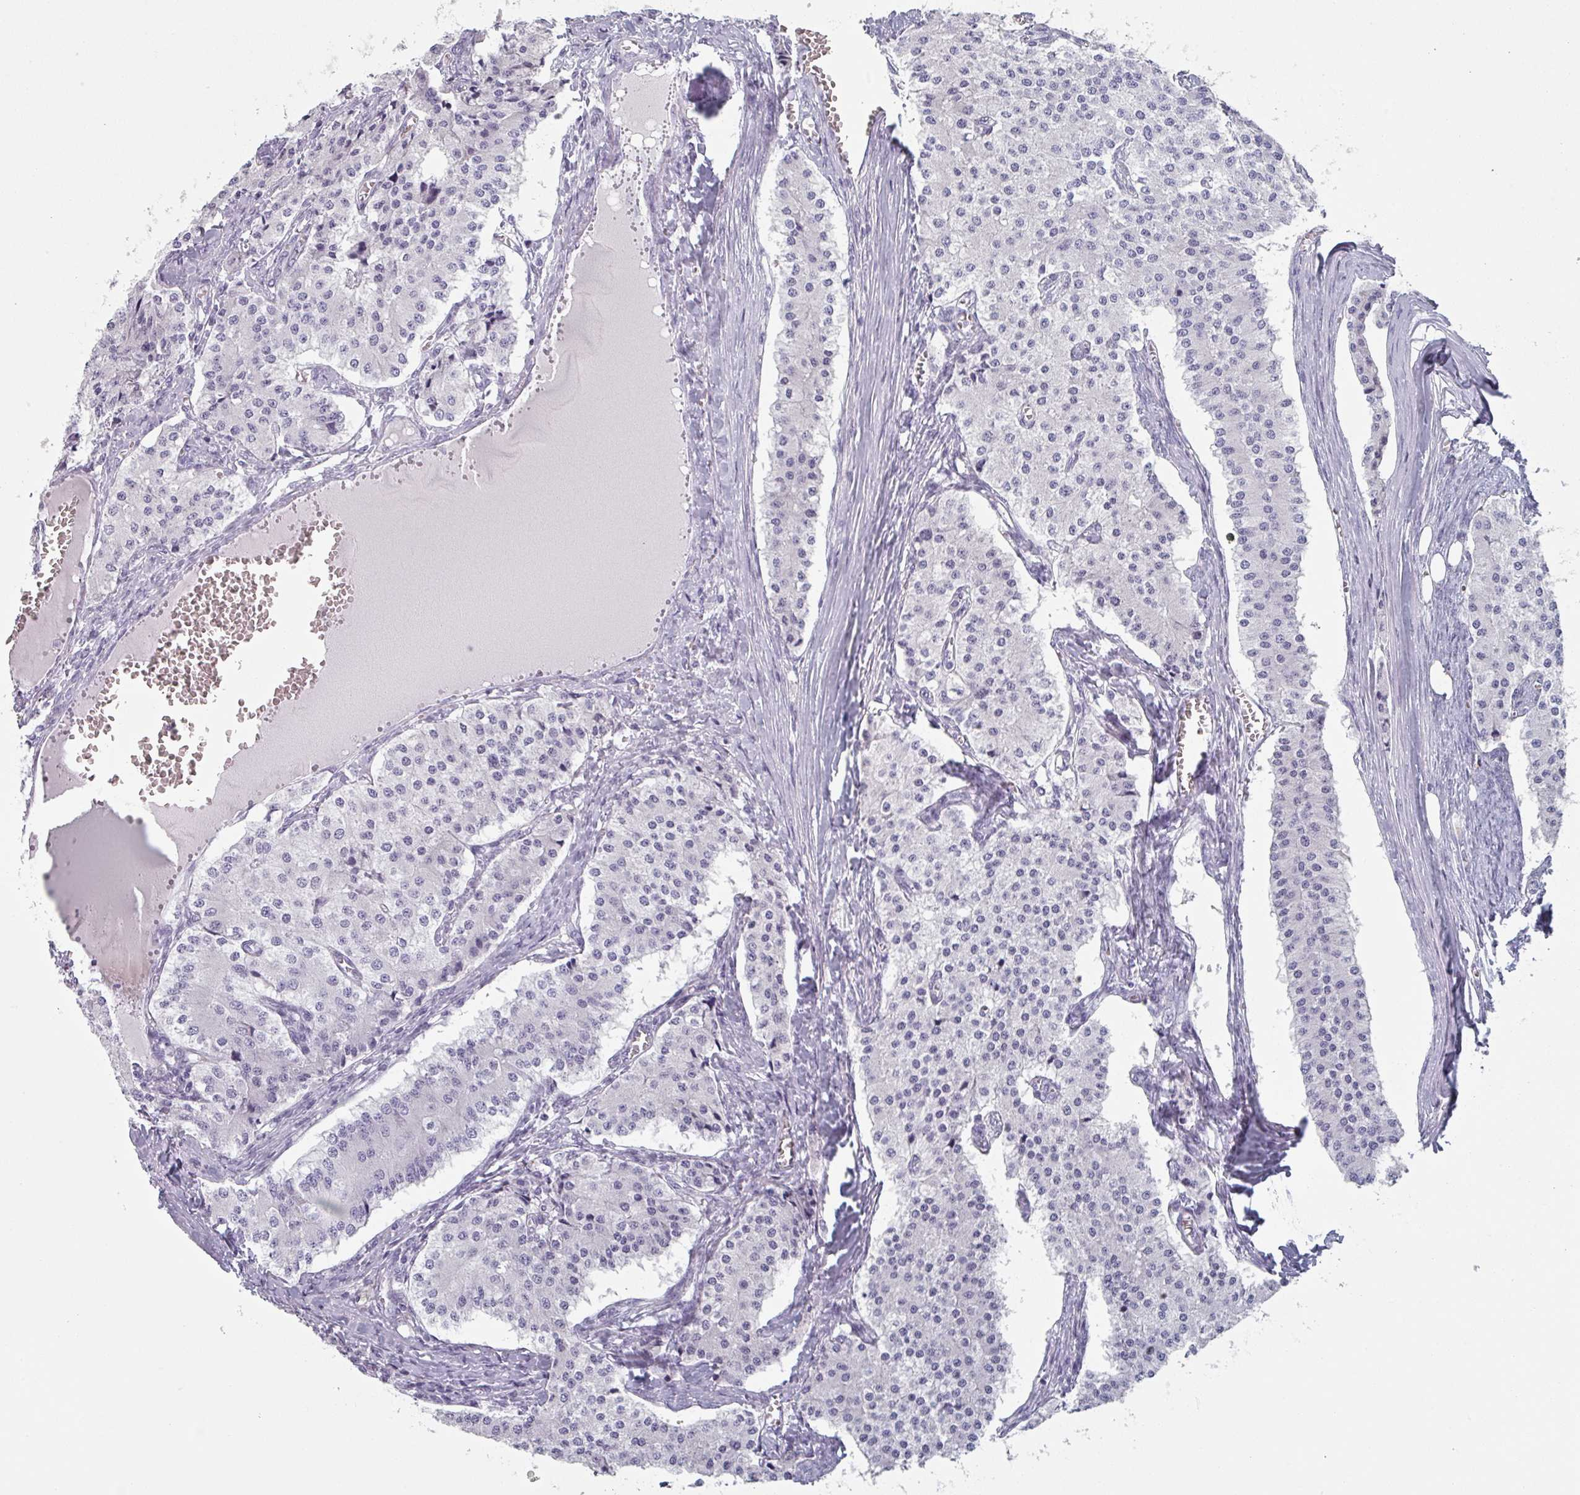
{"staining": {"intensity": "negative", "quantity": "none", "location": "none"}, "tissue": "carcinoid", "cell_type": "Tumor cells", "image_type": "cancer", "snomed": [{"axis": "morphology", "description": "Carcinoid, malignant, NOS"}, {"axis": "topography", "description": "Colon"}], "caption": "Immunohistochemistry (IHC) of malignant carcinoid shows no staining in tumor cells.", "gene": "SLC35G2", "patient": {"sex": "female", "age": 52}}